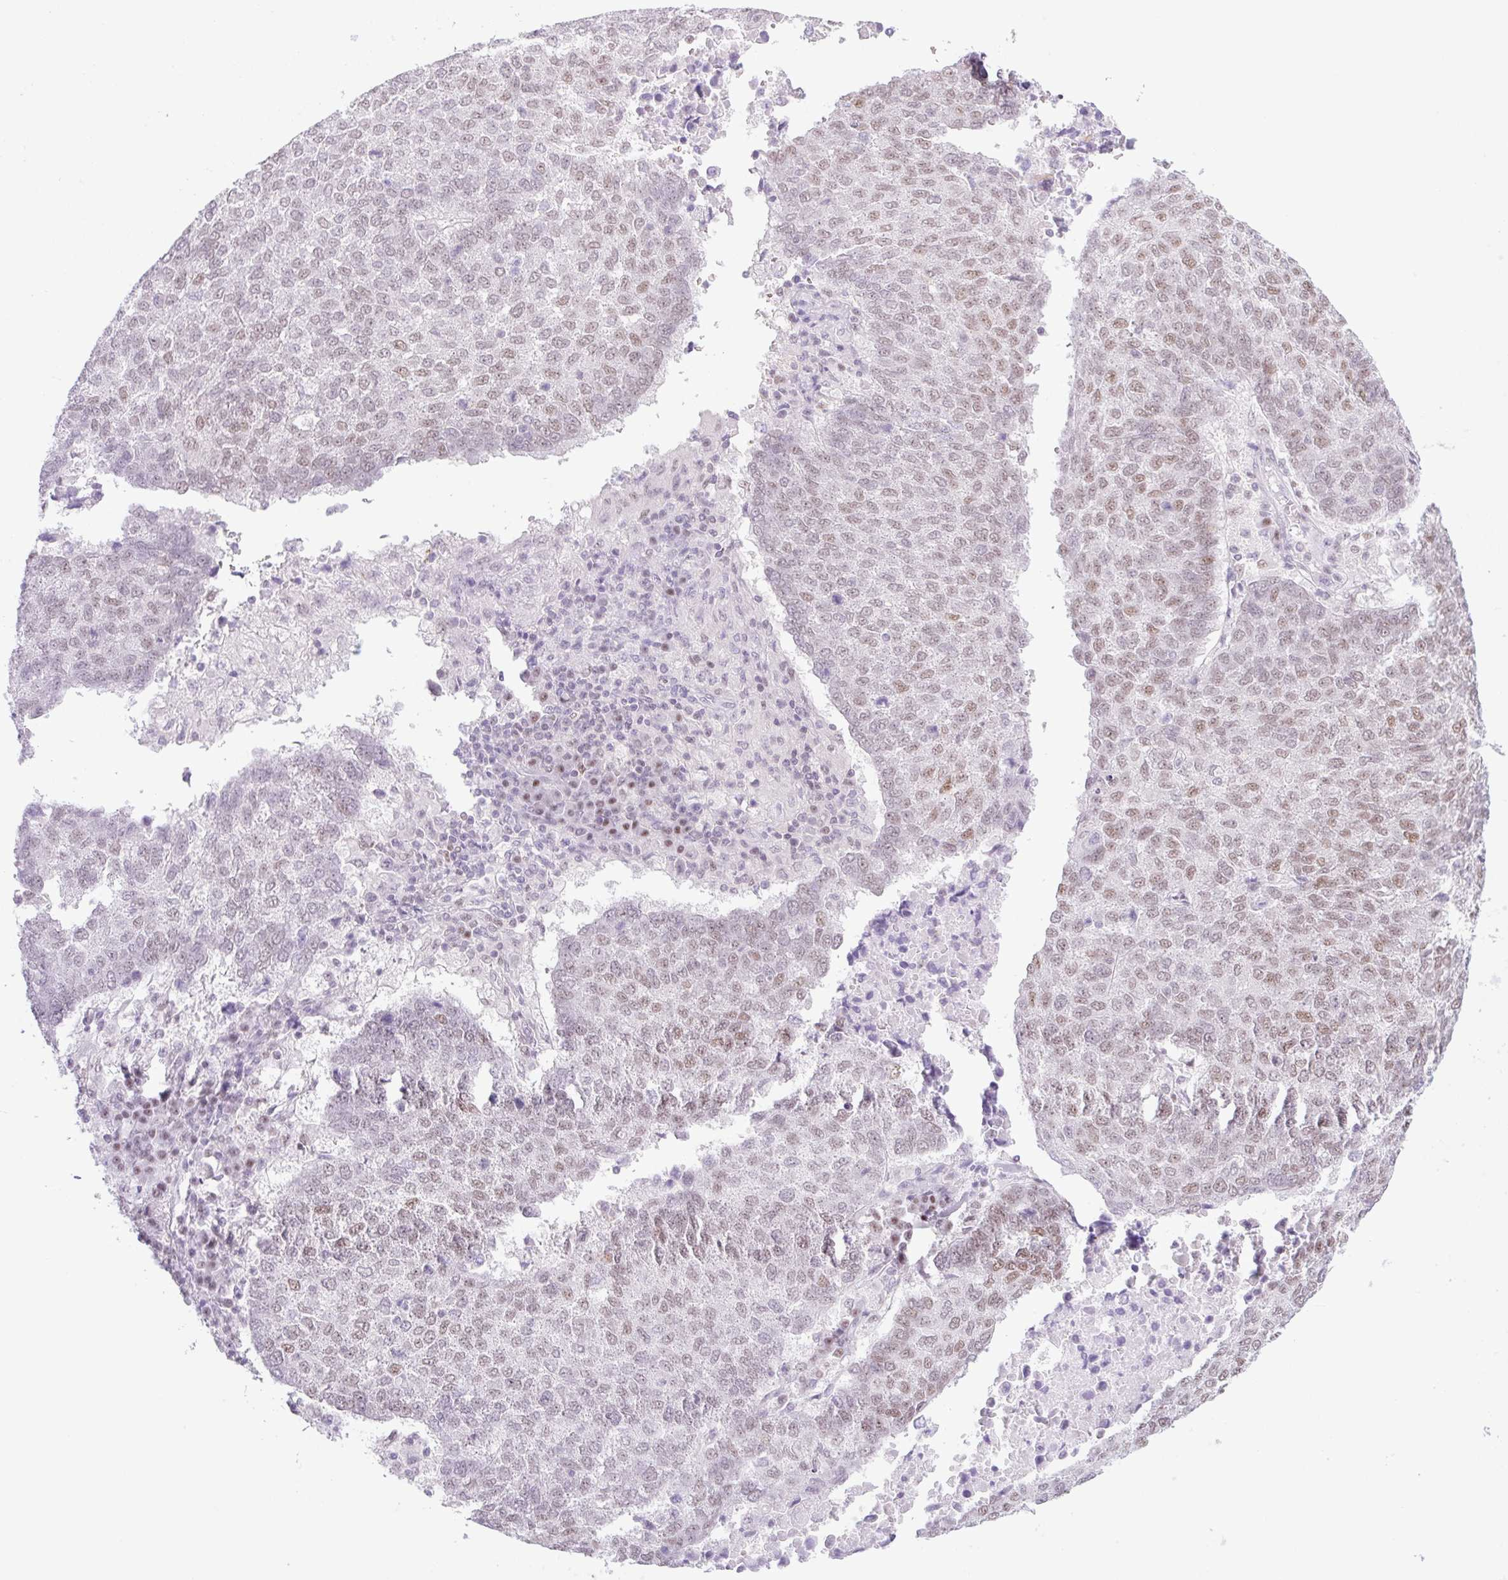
{"staining": {"intensity": "weak", "quantity": ">75%", "location": "nuclear"}, "tissue": "lung cancer", "cell_type": "Tumor cells", "image_type": "cancer", "snomed": [{"axis": "morphology", "description": "Squamous cell carcinoma, NOS"}, {"axis": "topography", "description": "Lung"}], "caption": "Human lung cancer stained with a protein marker reveals weak staining in tumor cells.", "gene": "TLE3", "patient": {"sex": "male", "age": 73}}